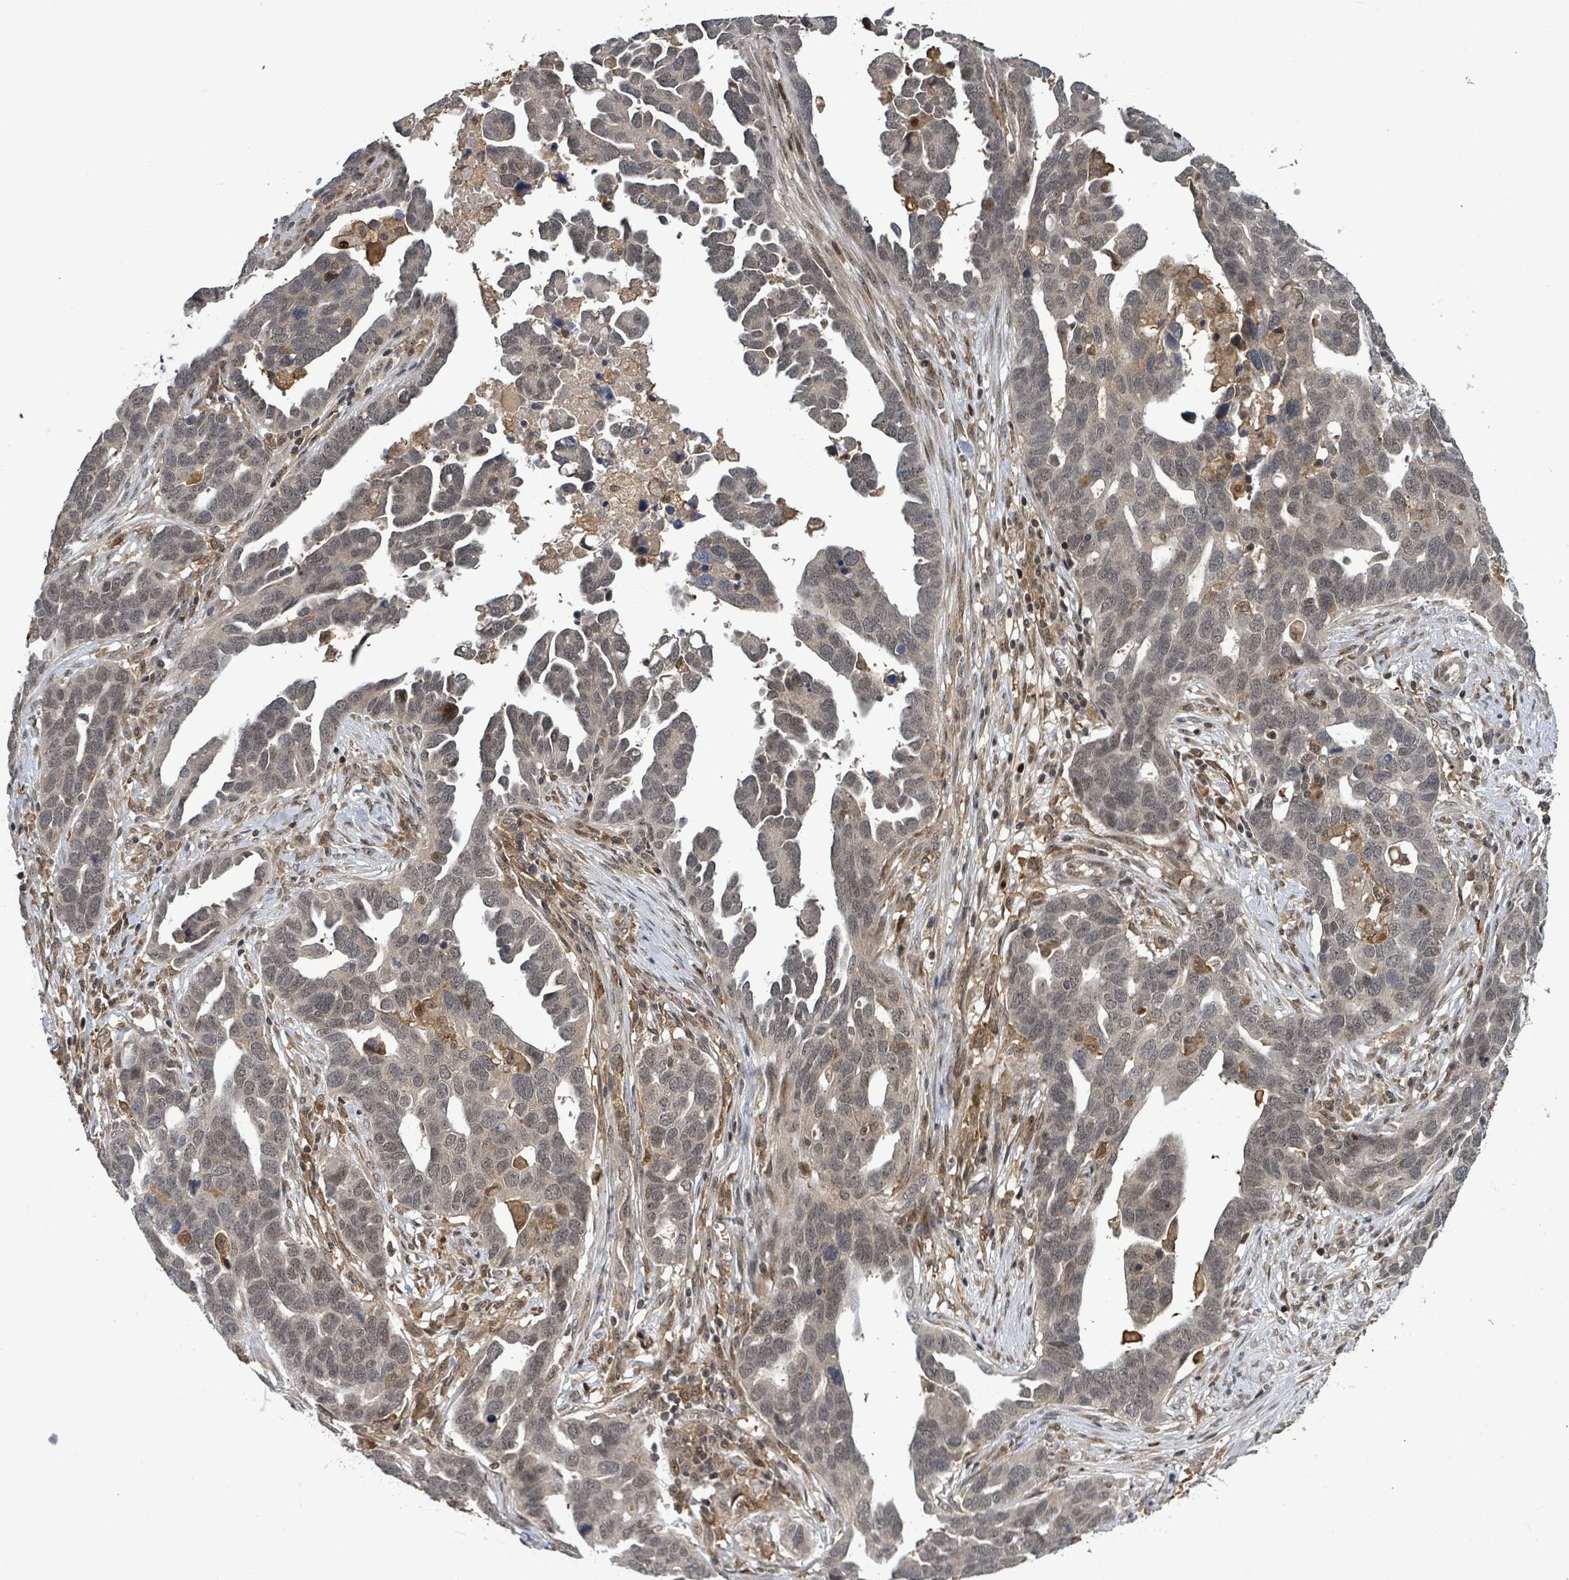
{"staining": {"intensity": "weak", "quantity": "25%-75%", "location": "nuclear"}, "tissue": "ovarian cancer", "cell_type": "Tumor cells", "image_type": "cancer", "snomed": [{"axis": "morphology", "description": "Cystadenocarcinoma, serous, NOS"}, {"axis": "topography", "description": "Ovary"}], "caption": "IHC staining of ovarian serous cystadenocarcinoma, which reveals low levels of weak nuclear positivity in approximately 25%-75% of tumor cells indicating weak nuclear protein staining. The staining was performed using DAB (3,3'-diaminobenzidine) (brown) for protein detection and nuclei were counterstained in hematoxylin (blue).", "gene": "FBXO6", "patient": {"sex": "female", "age": 54}}